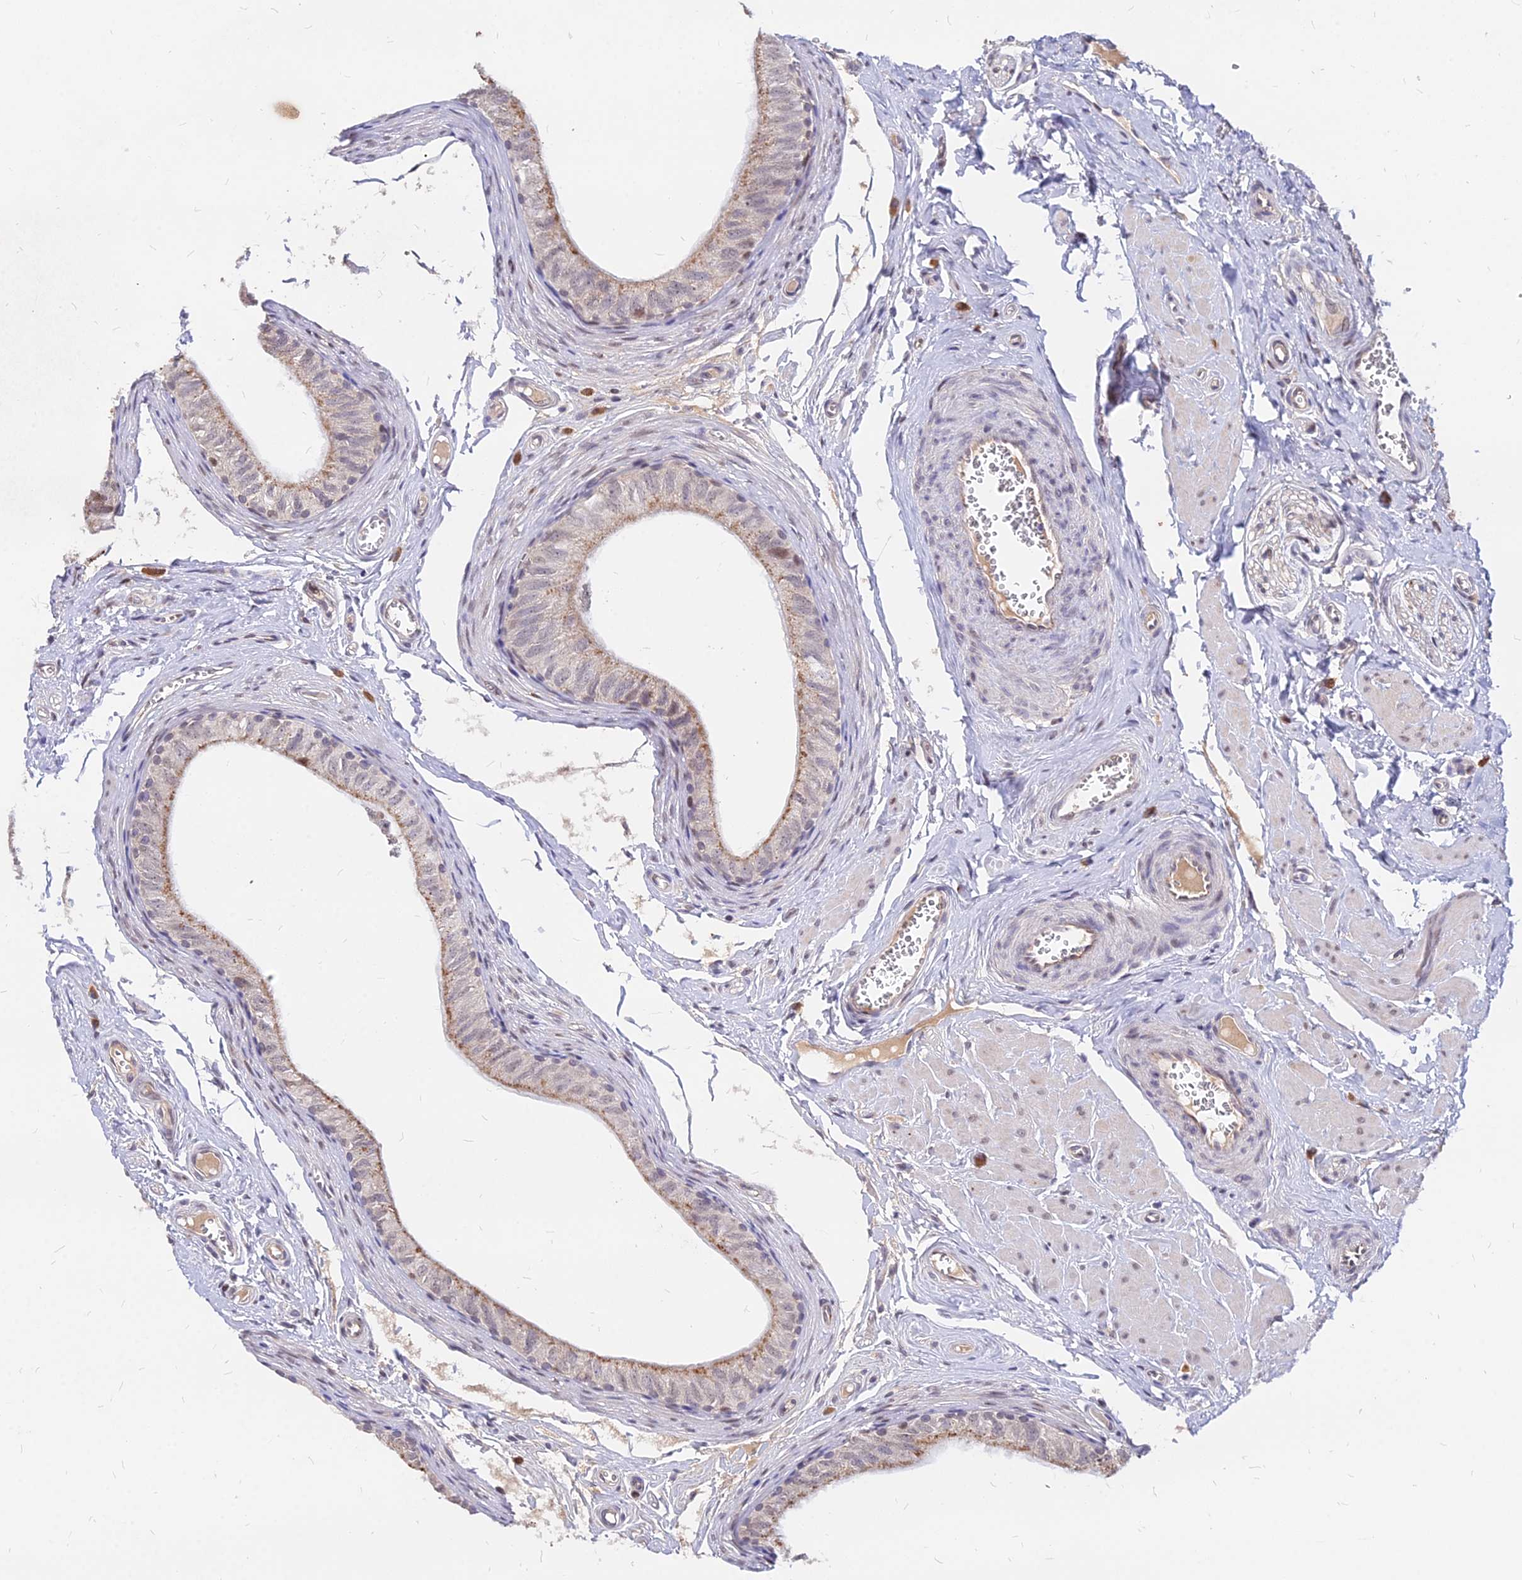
{"staining": {"intensity": "strong", "quantity": "<25%", "location": "cytoplasmic/membranous"}, "tissue": "epididymis", "cell_type": "Glandular cells", "image_type": "normal", "snomed": [{"axis": "morphology", "description": "Normal tissue, NOS"}, {"axis": "topography", "description": "Epididymis"}], "caption": "This is a photomicrograph of immunohistochemistry (IHC) staining of normal epididymis, which shows strong staining in the cytoplasmic/membranous of glandular cells.", "gene": "C11orf68", "patient": {"sex": "male", "age": 42}}